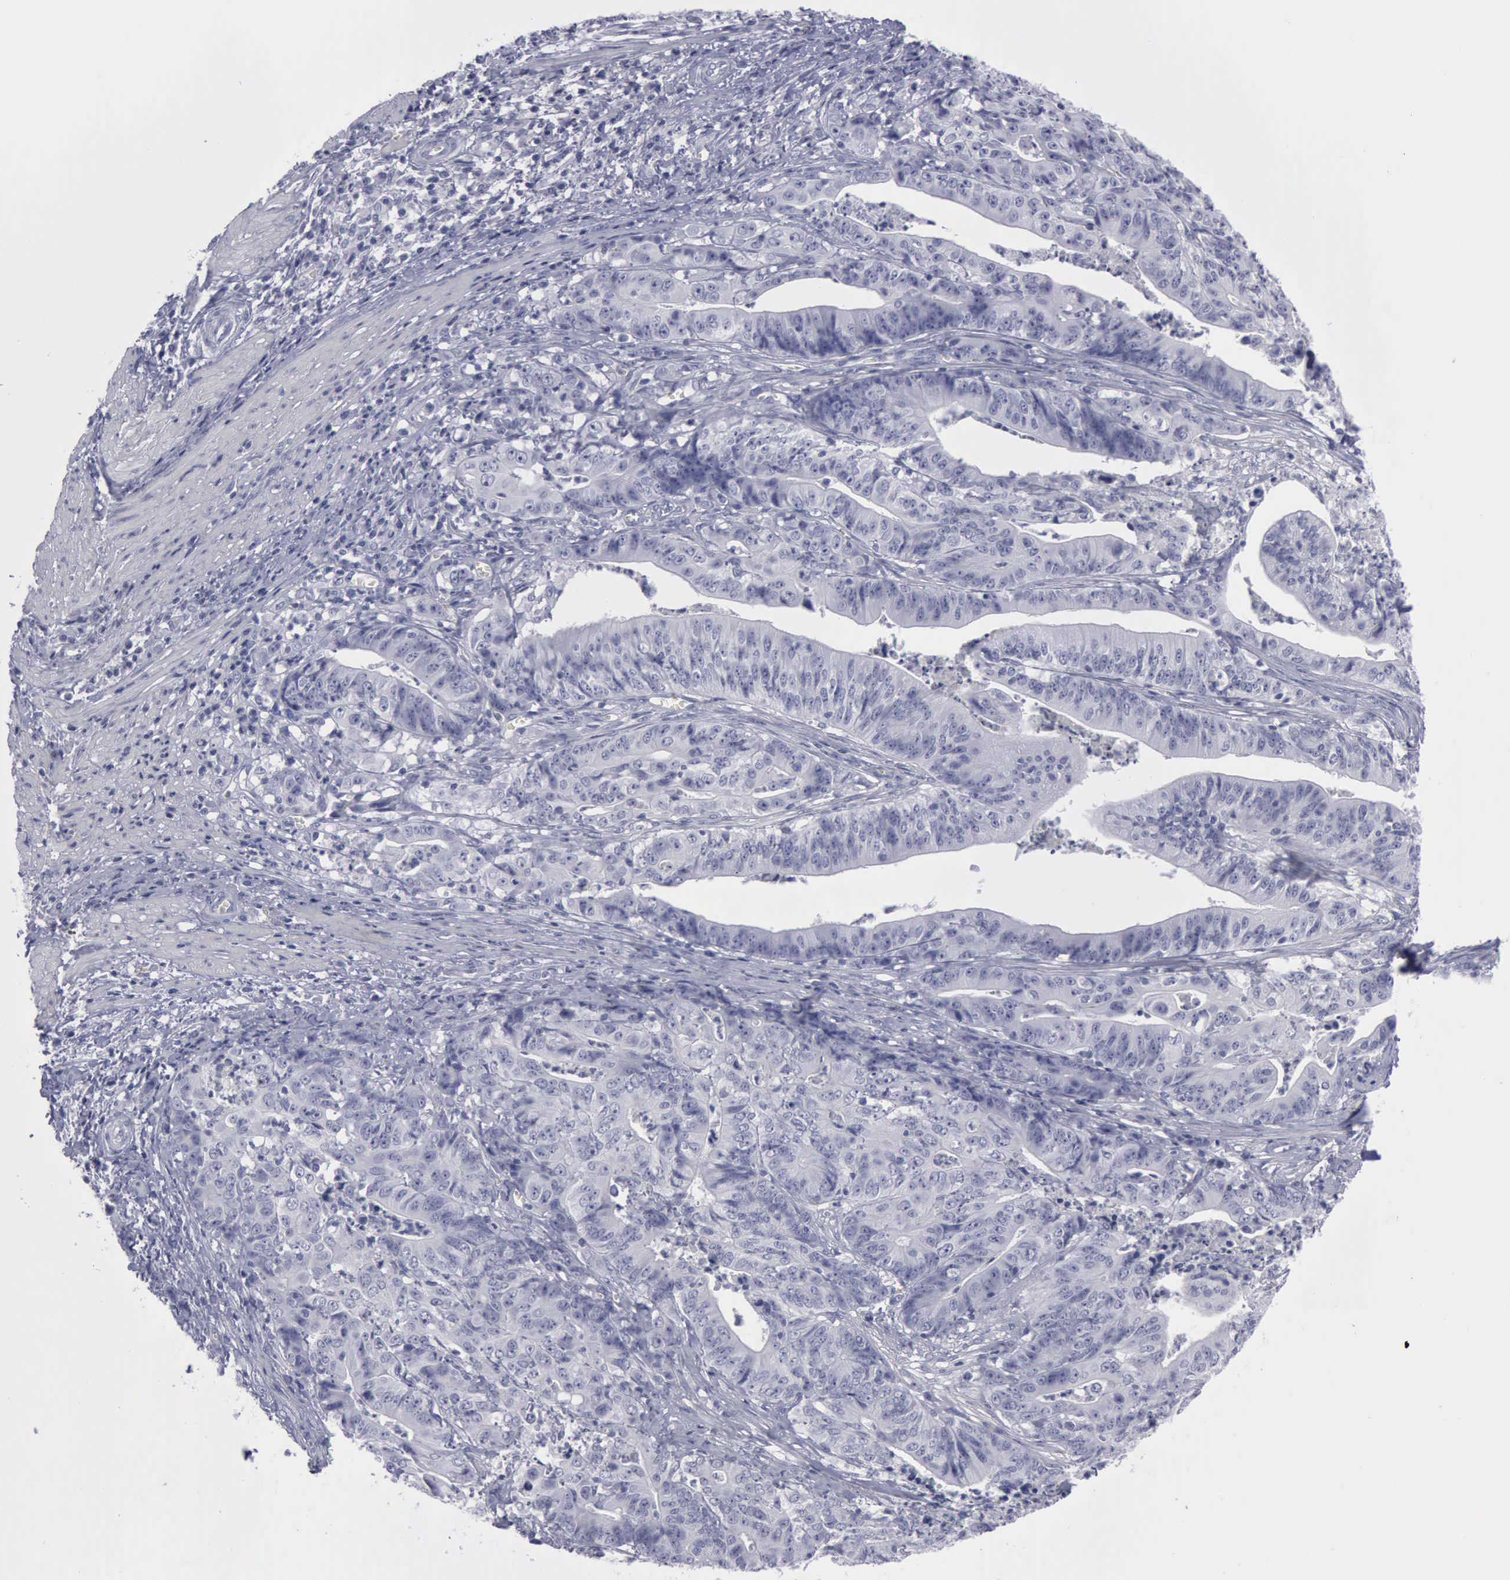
{"staining": {"intensity": "negative", "quantity": "none", "location": "none"}, "tissue": "stomach cancer", "cell_type": "Tumor cells", "image_type": "cancer", "snomed": [{"axis": "morphology", "description": "Adenocarcinoma, NOS"}, {"axis": "topography", "description": "Stomach, lower"}], "caption": "Adenocarcinoma (stomach) was stained to show a protein in brown. There is no significant staining in tumor cells.", "gene": "CDH2", "patient": {"sex": "female", "age": 86}}